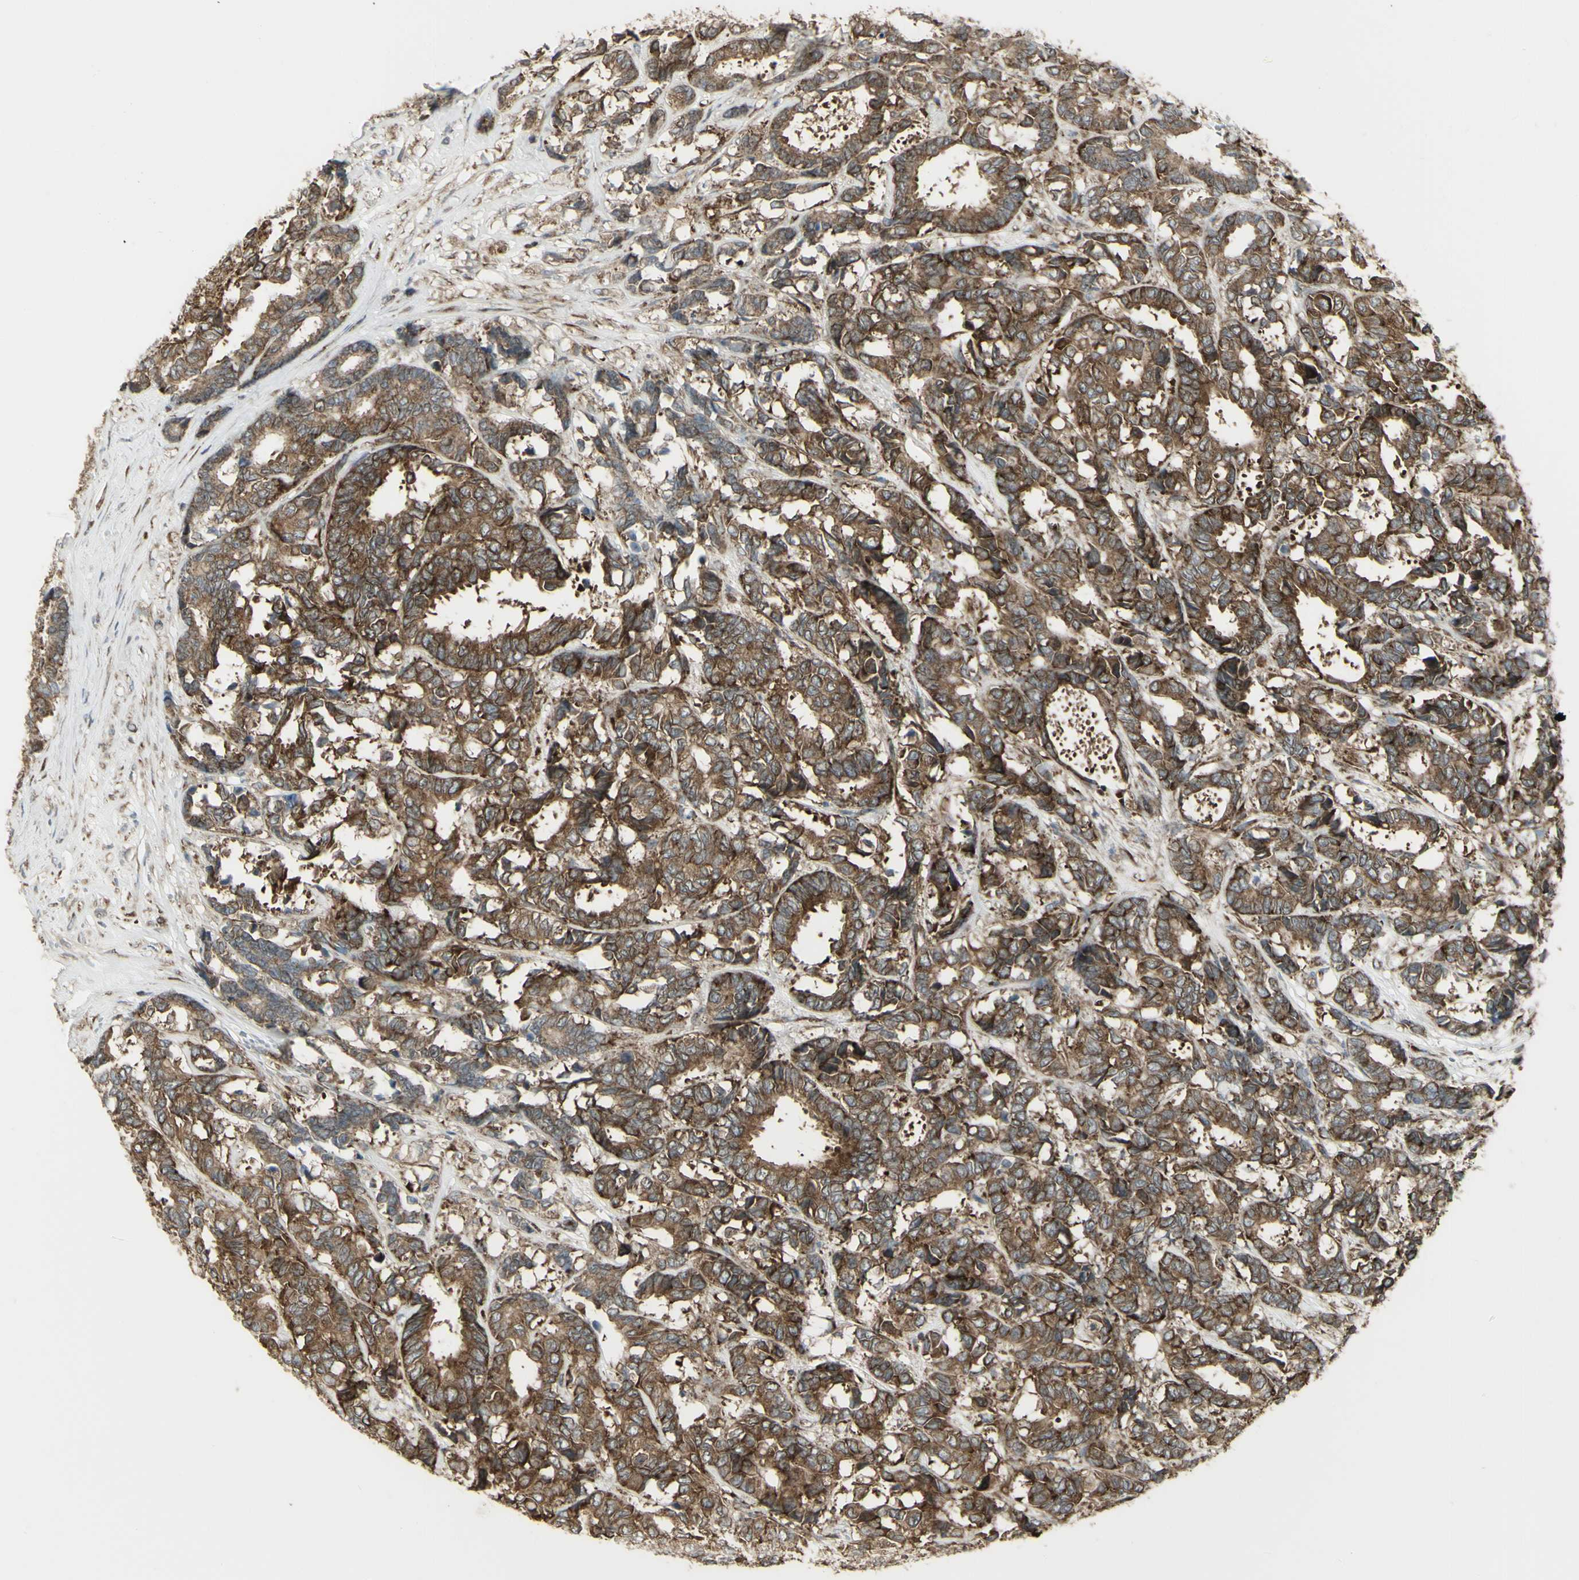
{"staining": {"intensity": "moderate", "quantity": ">75%", "location": "cytoplasmic/membranous"}, "tissue": "breast cancer", "cell_type": "Tumor cells", "image_type": "cancer", "snomed": [{"axis": "morphology", "description": "Duct carcinoma"}, {"axis": "topography", "description": "Breast"}], "caption": "An immunohistochemistry histopathology image of neoplastic tissue is shown. Protein staining in brown shows moderate cytoplasmic/membranous positivity in breast cancer (invasive ductal carcinoma) within tumor cells.", "gene": "FKBP3", "patient": {"sex": "female", "age": 87}}